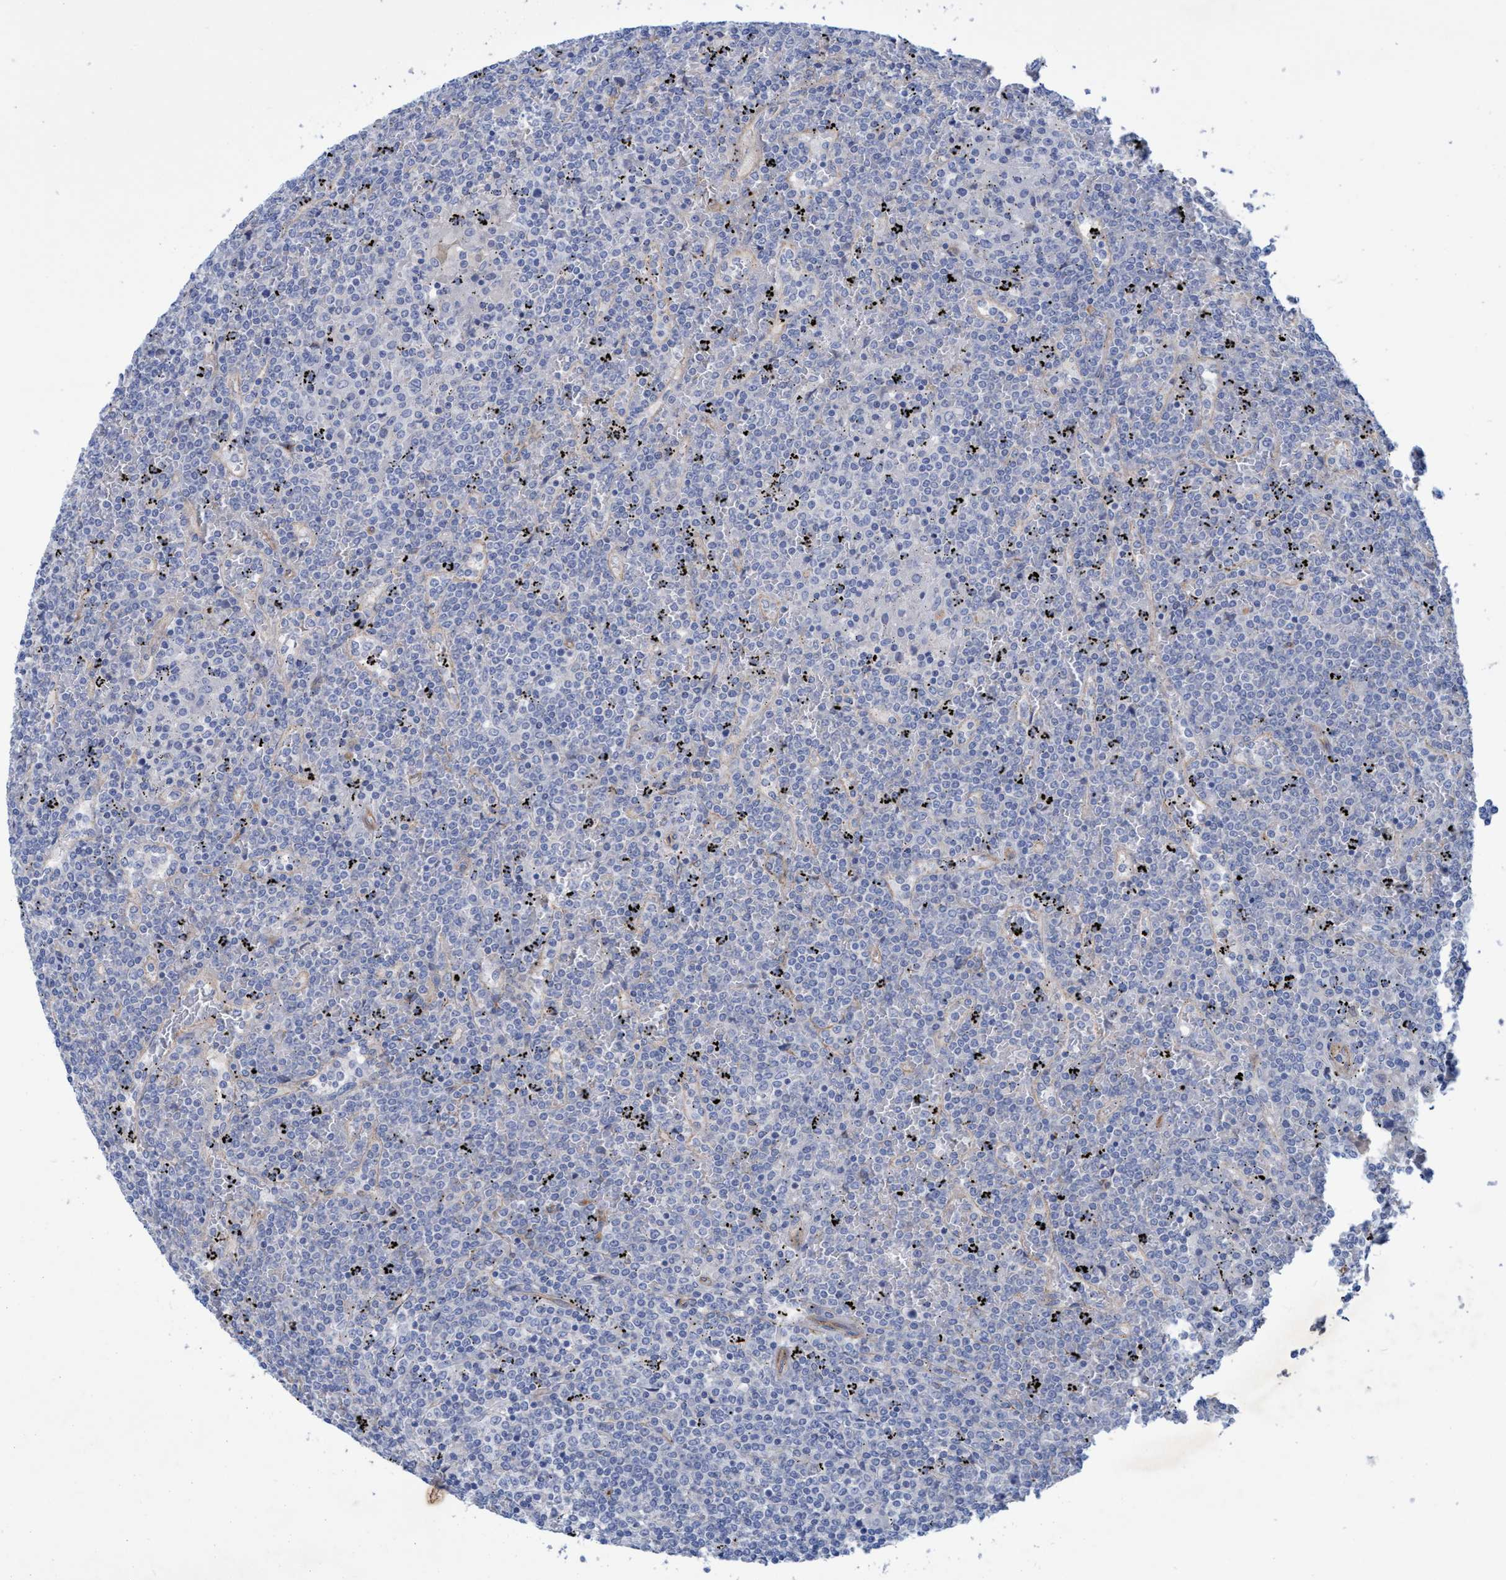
{"staining": {"intensity": "negative", "quantity": "none", "location": "none"}, "tissue": "lymphoma", "cell_type": "Tumor cells", "image_type": "cancer", "snomed": [{"axis": "morphology", "description": "Malignant lymphoma, non-Hodgkin's type, Low grade"}, {"axis": "topography", "description": "Spleen"}], "caption": "High power microscopy histopathology image of an IHC micrograph of low-grade malignant lymphoma, non-Hodgkin's type, revealing no significant expression in tumor cells. (DAB immunohistochemistry (IHC) visualized using brightfield microscopy, high magnification).", "gene": "GULP1", "patient": {"sex": "female", "age": 19}}